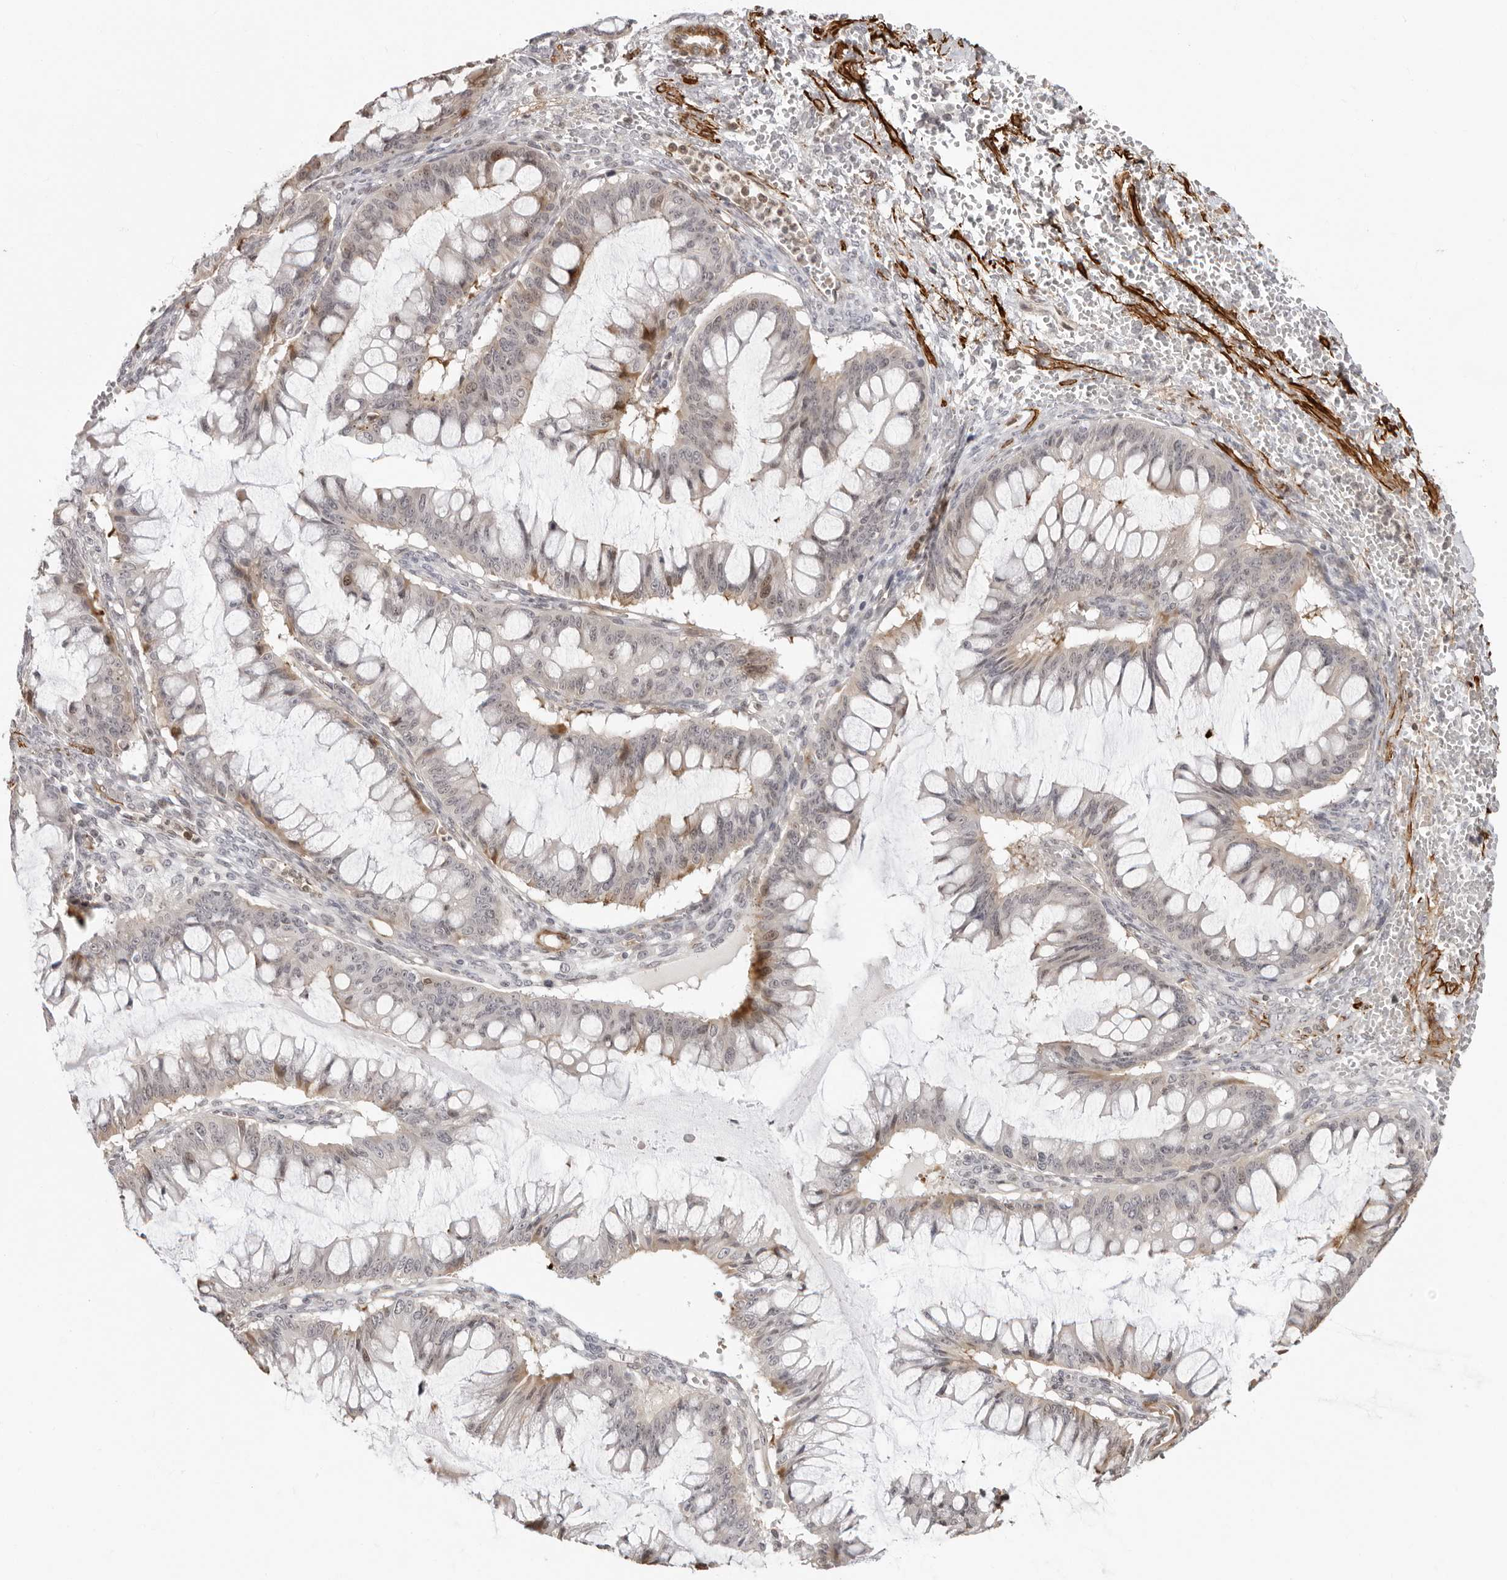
{"staining": {"intensity": "moderate", "quantity": "<25%", "location": "cytoplasmic/membranous,nuclear"}, "tissue": "ovarian cancer", "cell_type": "Tumor cells", "image_type": "cancer", "snomed": [{"axis": "morphology", "description": "Cystadenocarcinoma, mucinous, NOS"}, {"axis": "topography", "description": "Ovary"}], "caption": "IHC of human ovarian mucinous cystadenocarcinoma reveals low levels of moderate cytoplasmic/membranous and nuclear staining in about <25% of tumor cells.", "gene": "UNK", "patient": {"sex": "female", "age": 73}}